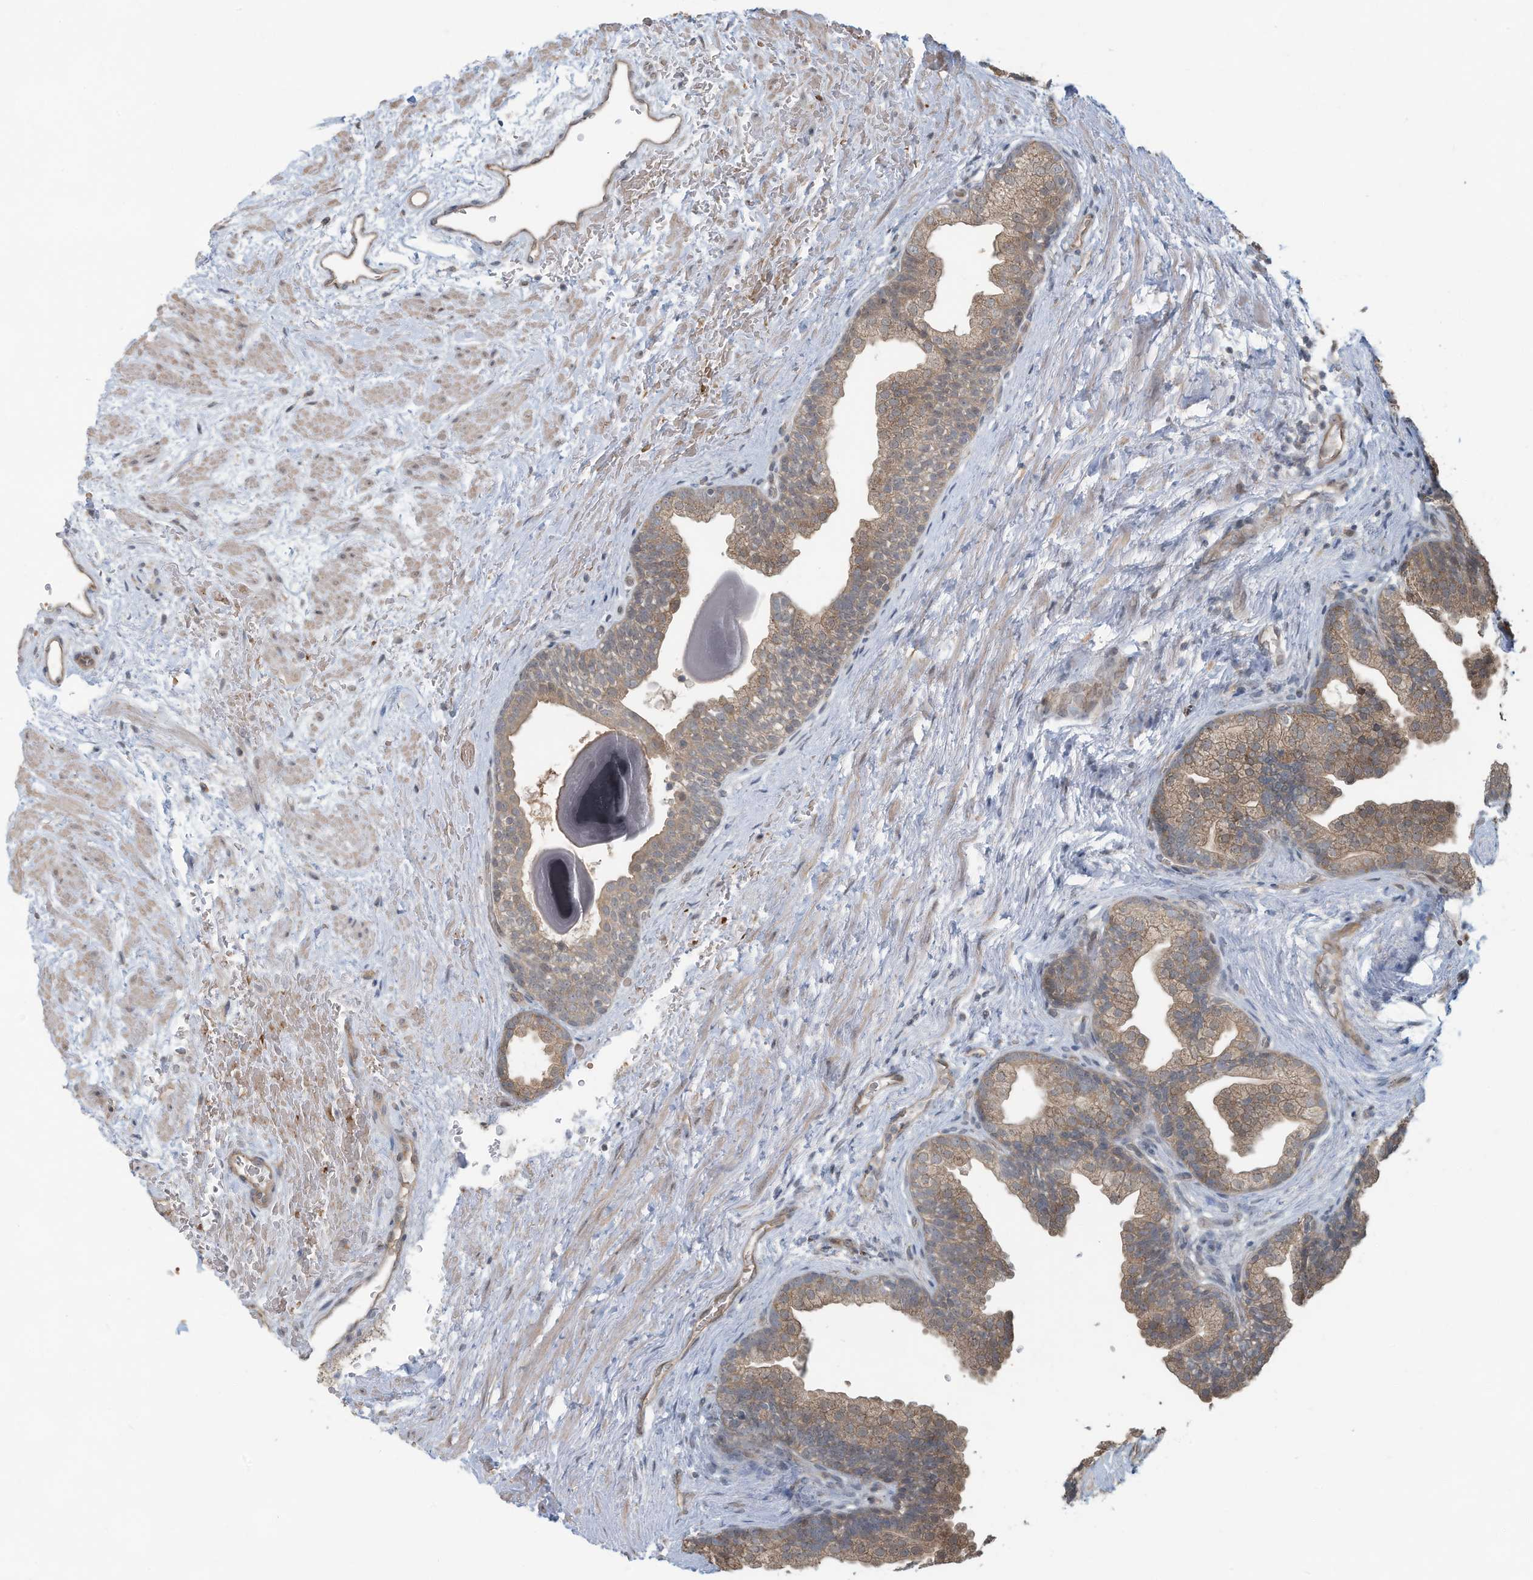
{"staining": {"intensity": "moderate", "quantity": ">75%", "location": "cytoplasmic/membranous"}, "tissue": "prostate", "cell_type": "Glandular cells", "image_type": "normal", "snomed": [{"axis": "morphology", "description": "Normal tissue, NOS"}, {"axis": "topography", "description": "Prostate"}], "caption": "Protein expression analysis of unremarkable prostate exhibits moderate cytoplasmic/membranous staining in approximately >75% of glandular cells.", "gene": "ERI2", "patient": {"sex": "male", "age": 48}}